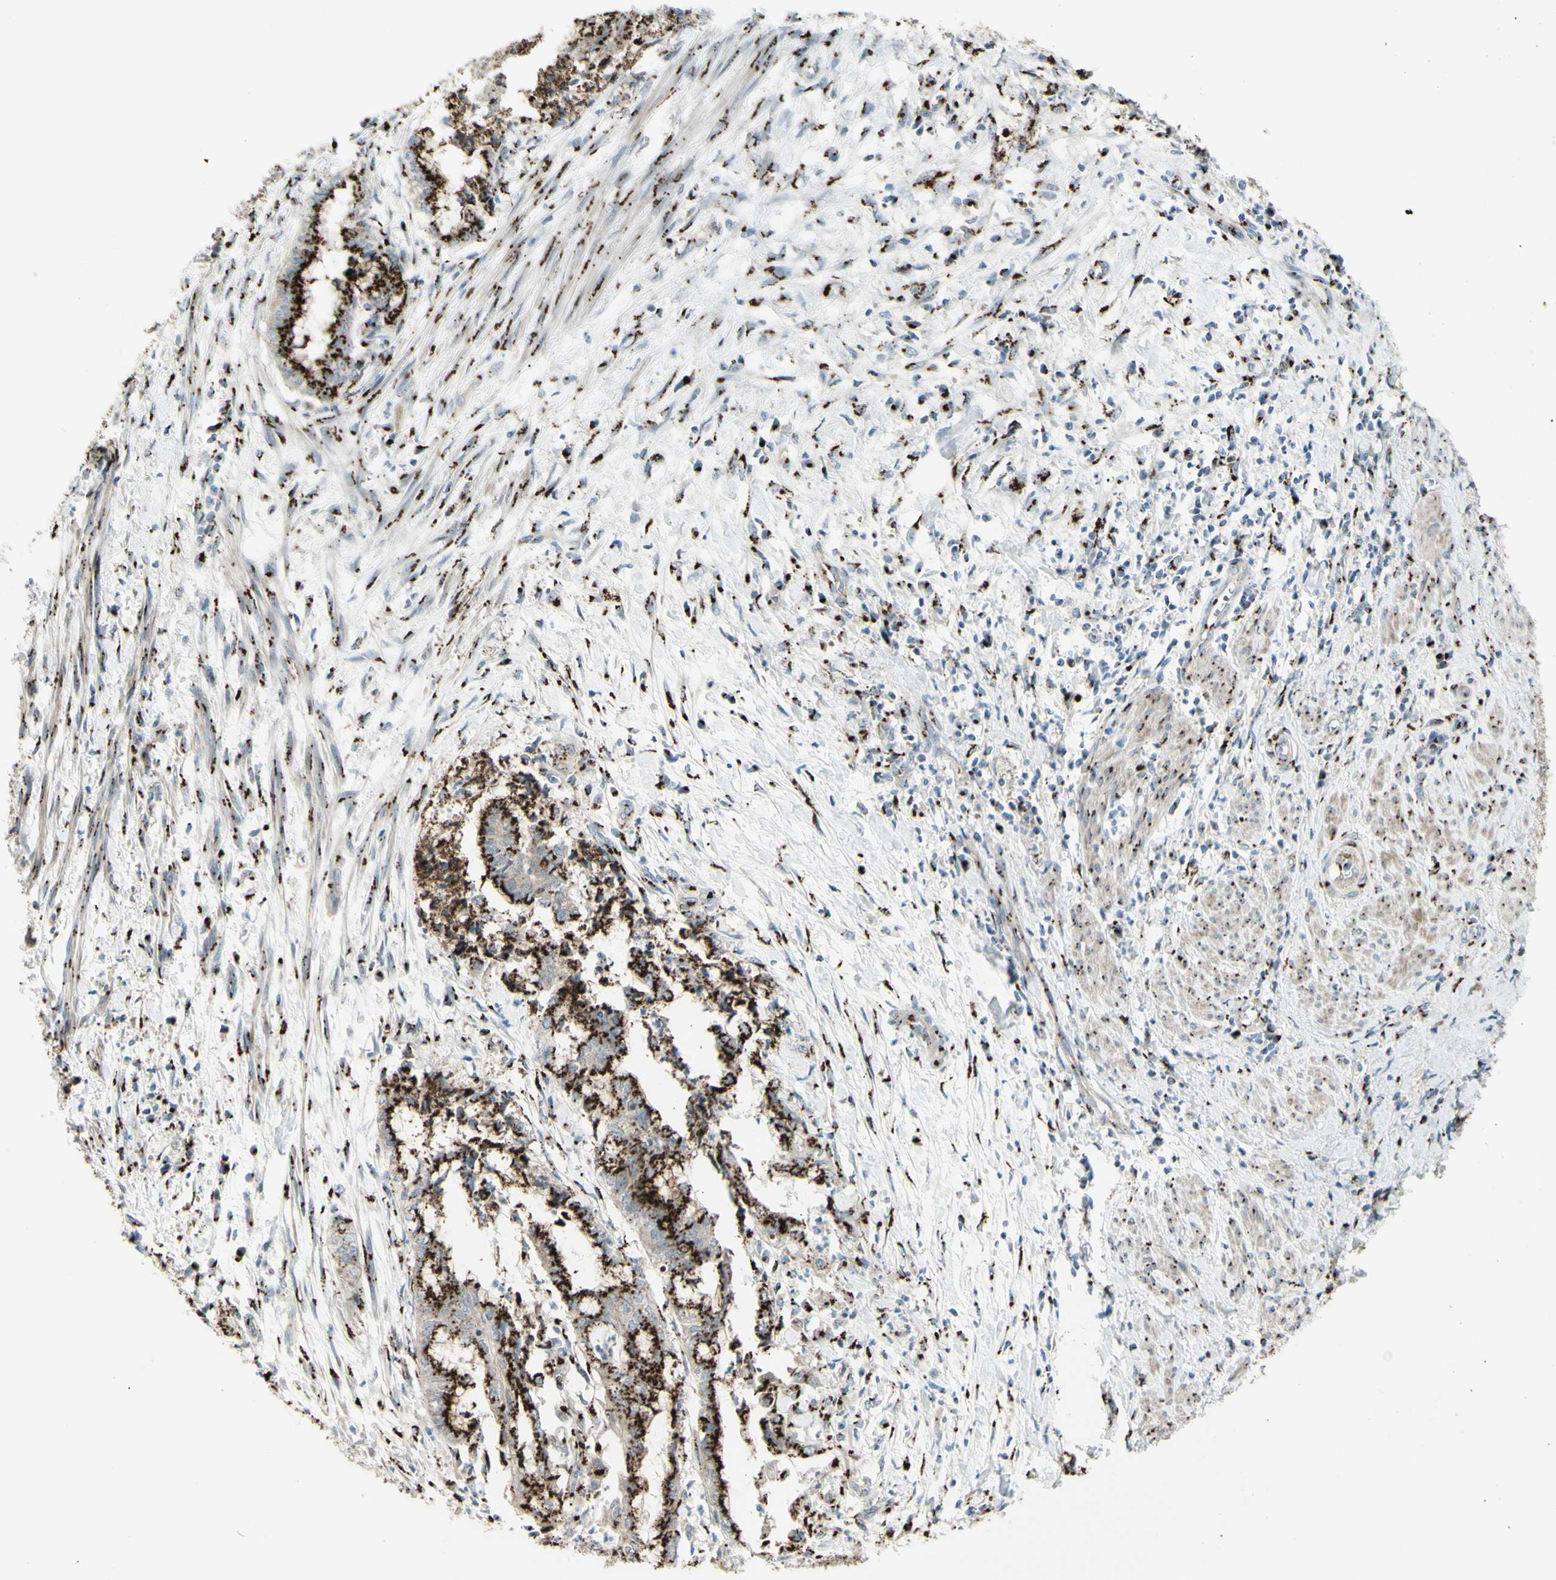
{"staining": {"intensity": "strong", "quantity": ">75%", "location": "cytoplasmic/membranous"}, "tissue": "endometrial cancer", "cell_type": "Tumor cells", "image_type": "cancer", "snomed": [{"axis": "morphology", "description": "Necrosis, NOS"}, {"axis": "morphology", "description": "Adenocarcinoma, NOS"}, {"axis": "topography", "description": "Endometrium"}], "caption": "Tumor cells show high levels of strong cytoplasmic/membranous expression in about >75% of cells in adenocarcinoma (endometrial). (brown staining indicates protein expression, while blue staining denotes nuclei).", "gene": "BPNT2", "patient": {"sex": "female", "age": 79}}